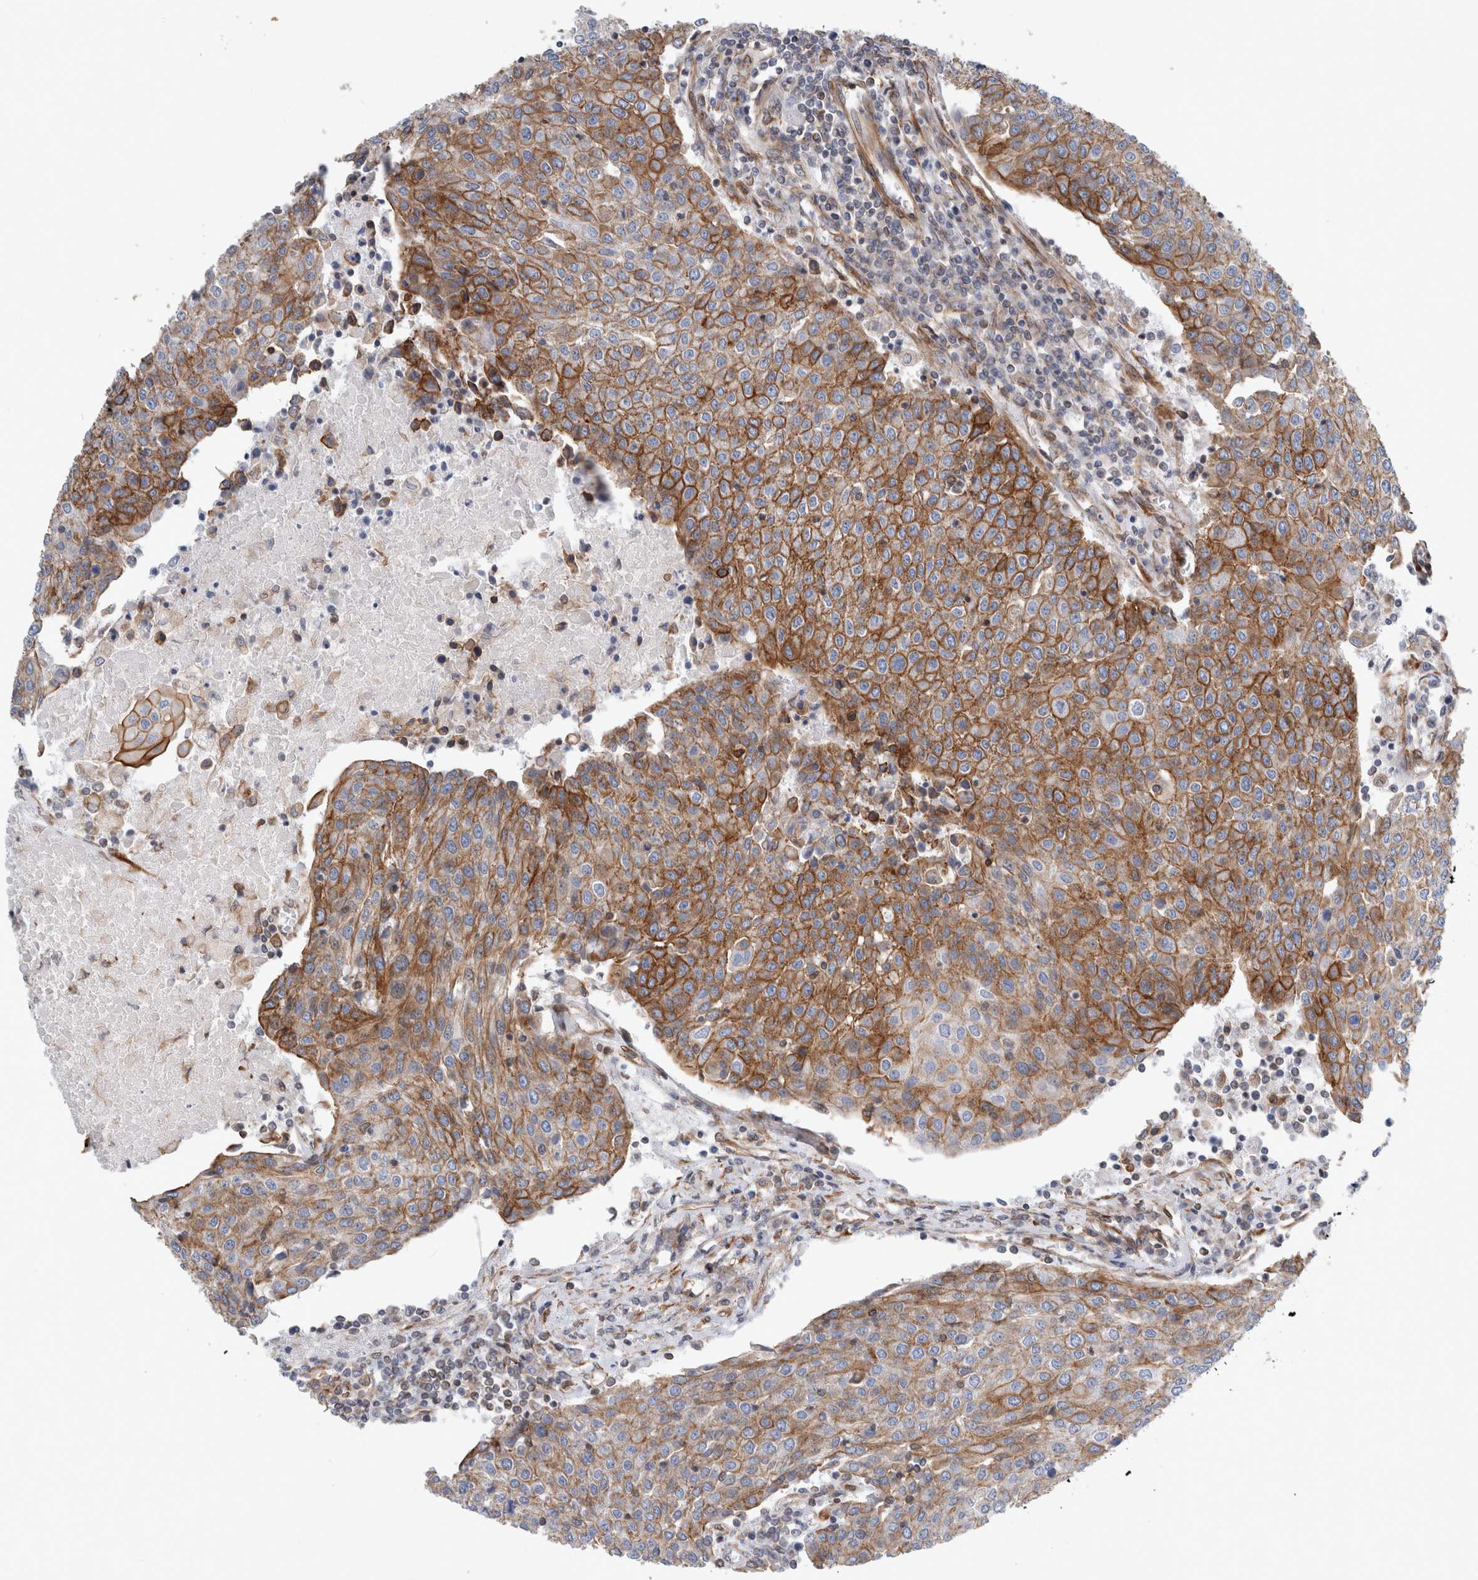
{"staining": {"intensity": "moderate", "quantity": ">75%", "location": "cytoplasmic/membranous"}, "tissue": "urothelial cancer", "cell_type": "Tumor cells", "image_type": "cancer", "snomed": [{"axis": "morphology", "description": "Urothelial carcinoma, High grade"}, {"axis": "topography", "description": "Urinary bladder"}], "caption": "Protein analysis of urothelial cancer tissue displays moderate cytoplasmic/membranous expression in about >75% of tumor cells.", "gene": "PLEC", "patient": {"sex": "female", "age": 85}}